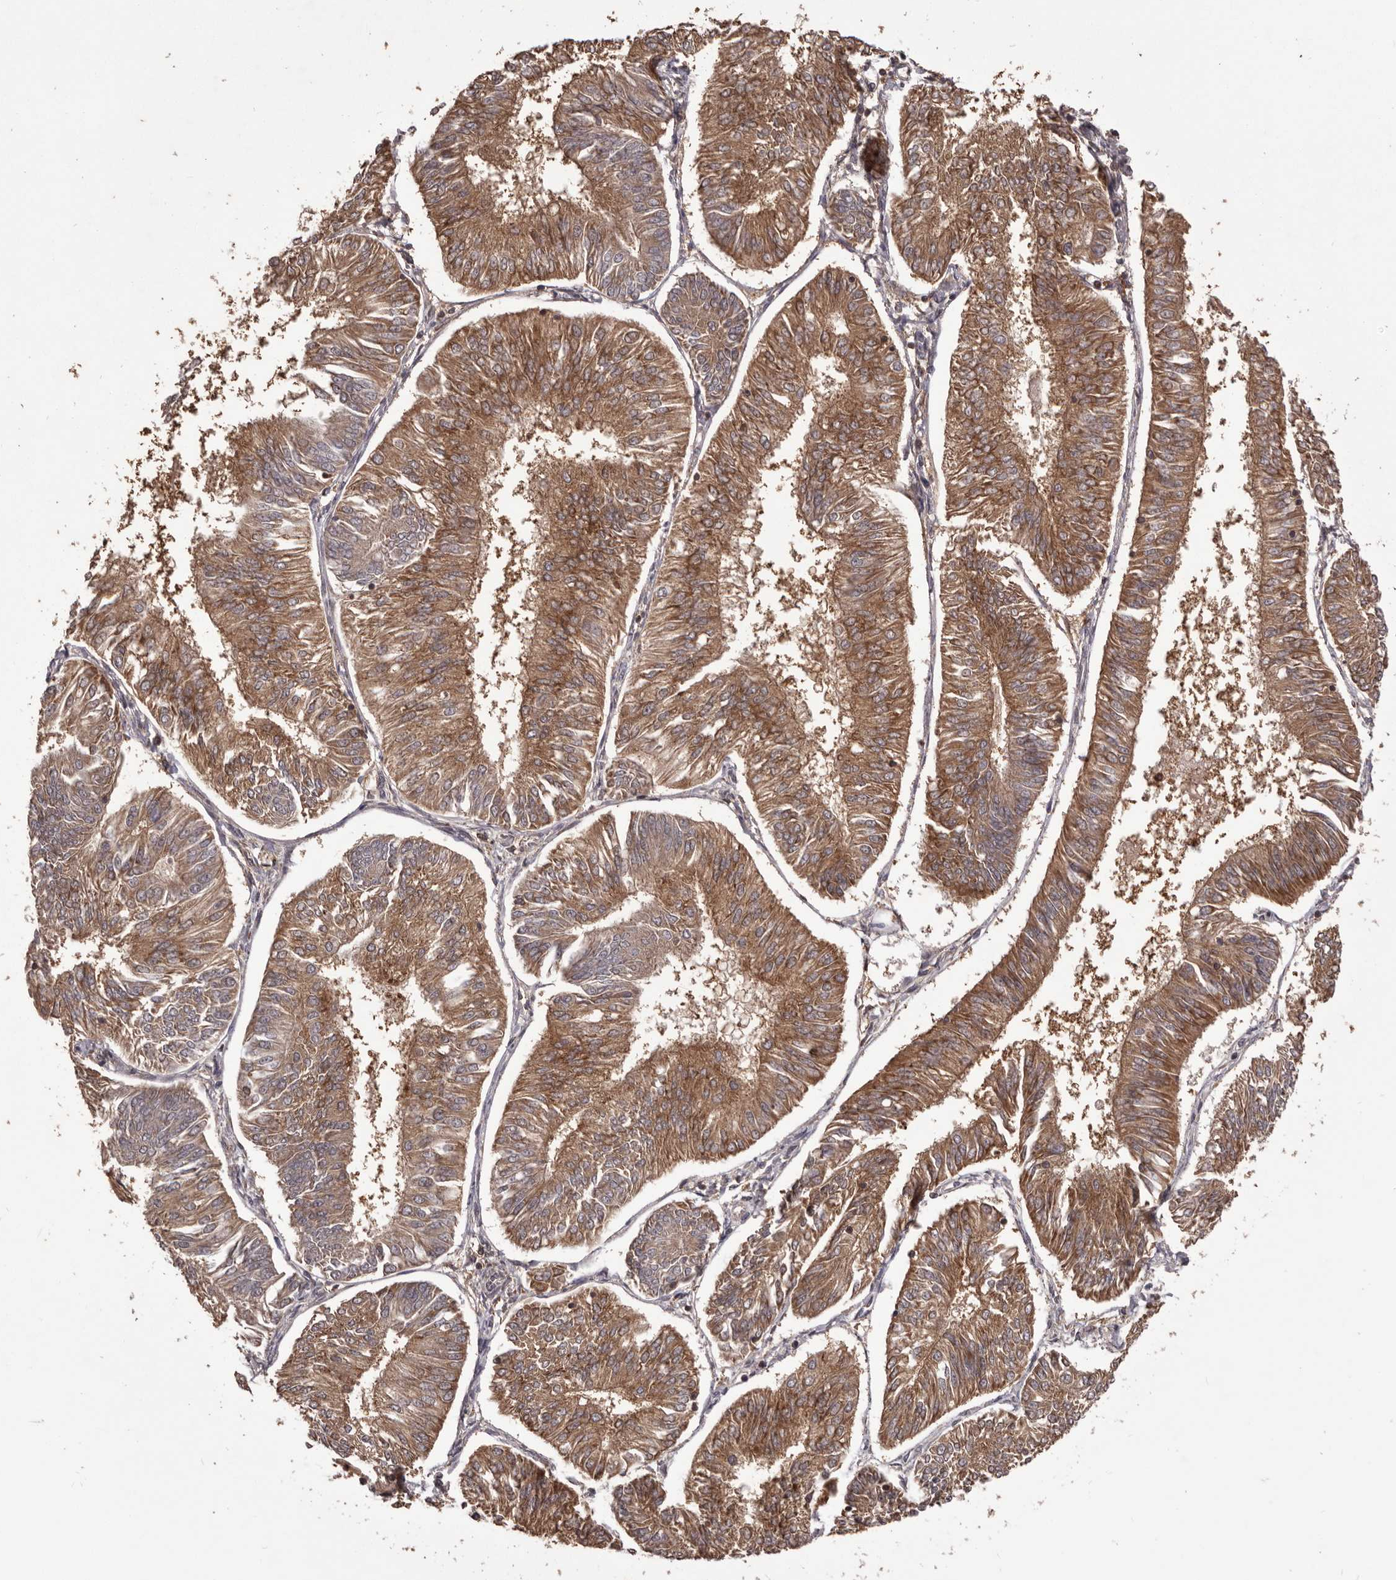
{"staining": {"intensity": "moderate", "quantity": ">75%", "location": "cytoplasmic/membranous"}, "tissue": "endometrial cancer", "cell_type": "Tumor cells", "image_type": "cancer", "snomed": [{"axis": "morphology", "description": "Adenocarcinoma, NOS"}, {"axis": "topography", "description": "Endometrium"}], "caption": "Immunohistochemical staining of human endometrial cancer demonstrates medium levels of moderate cytoplasmic/membranous expression in approximately >75% of tumor cells. The staining was performed using DAB, with brown indicating positive protein expression. Nuclei are stained blue with hematoxylin.", "gene": "GLIPR2", "patient": {"sex": "female", "age": 58}}